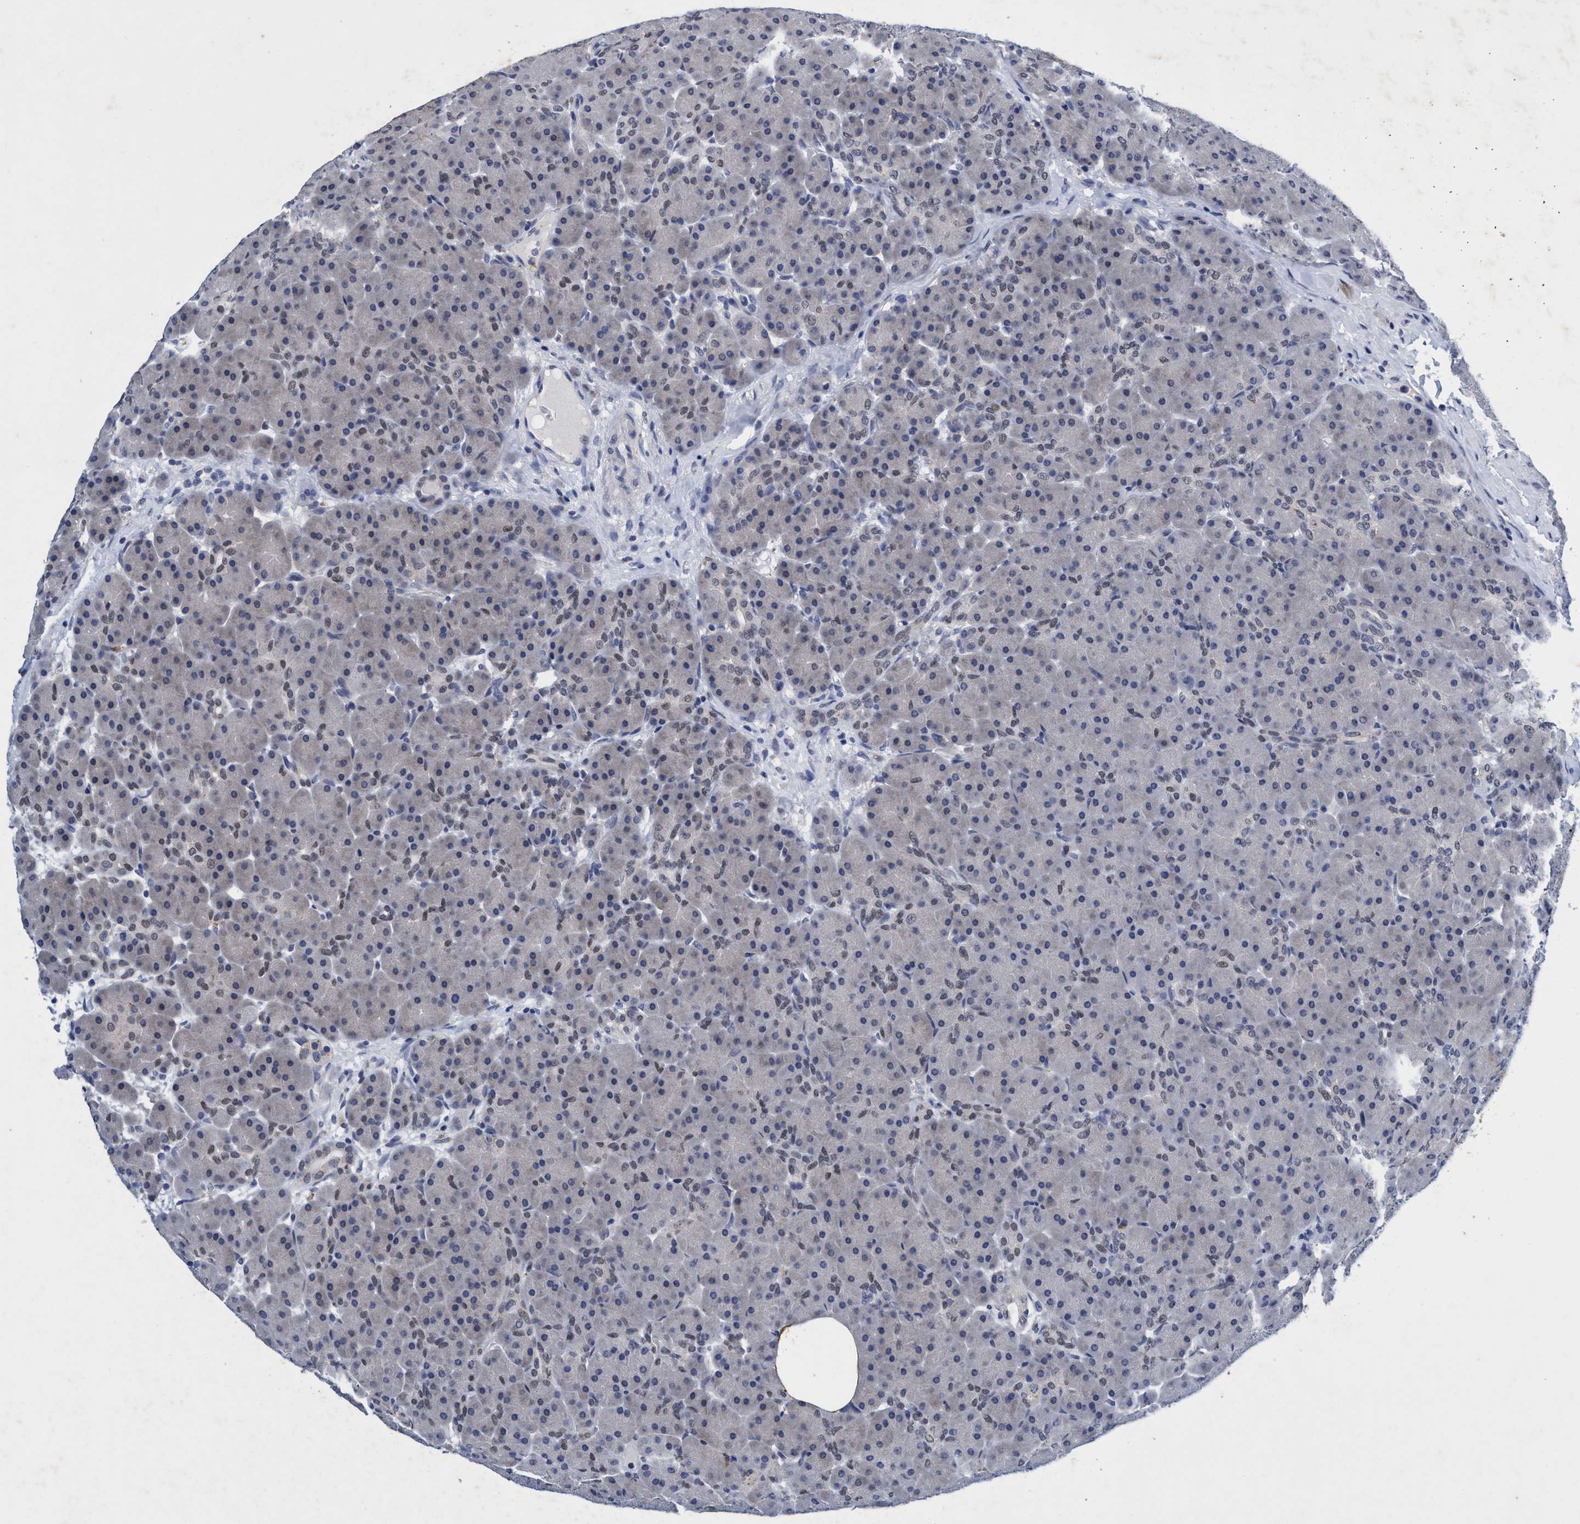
{"staining": {"intensity": "strong", "quantity": "25%-75%", "location": "cytoplasmic/membranous"}, "tissue": "pancreas", "cell_type": "Exocrine glandular cells", "image_type": "normal", "snomed": [{"axis": "morphology", "description": "Normal tissue, NOS"}, {"axis": "topography", "description": "Pancreas"}], "caption": "IHC of benign human pancreas exhibits high levels of strong cytoplasmic/membranous positivity in about 25%-75% of exocrine glandular cells. The staining is performed using DAB (3,3'-diaminobenzidine) brown chromogen to label protein expression. The nuclei are counter-stained blue using hematoxylin.", "gene": "GRB14", "patient": {"sex": "male", "age": 66}}